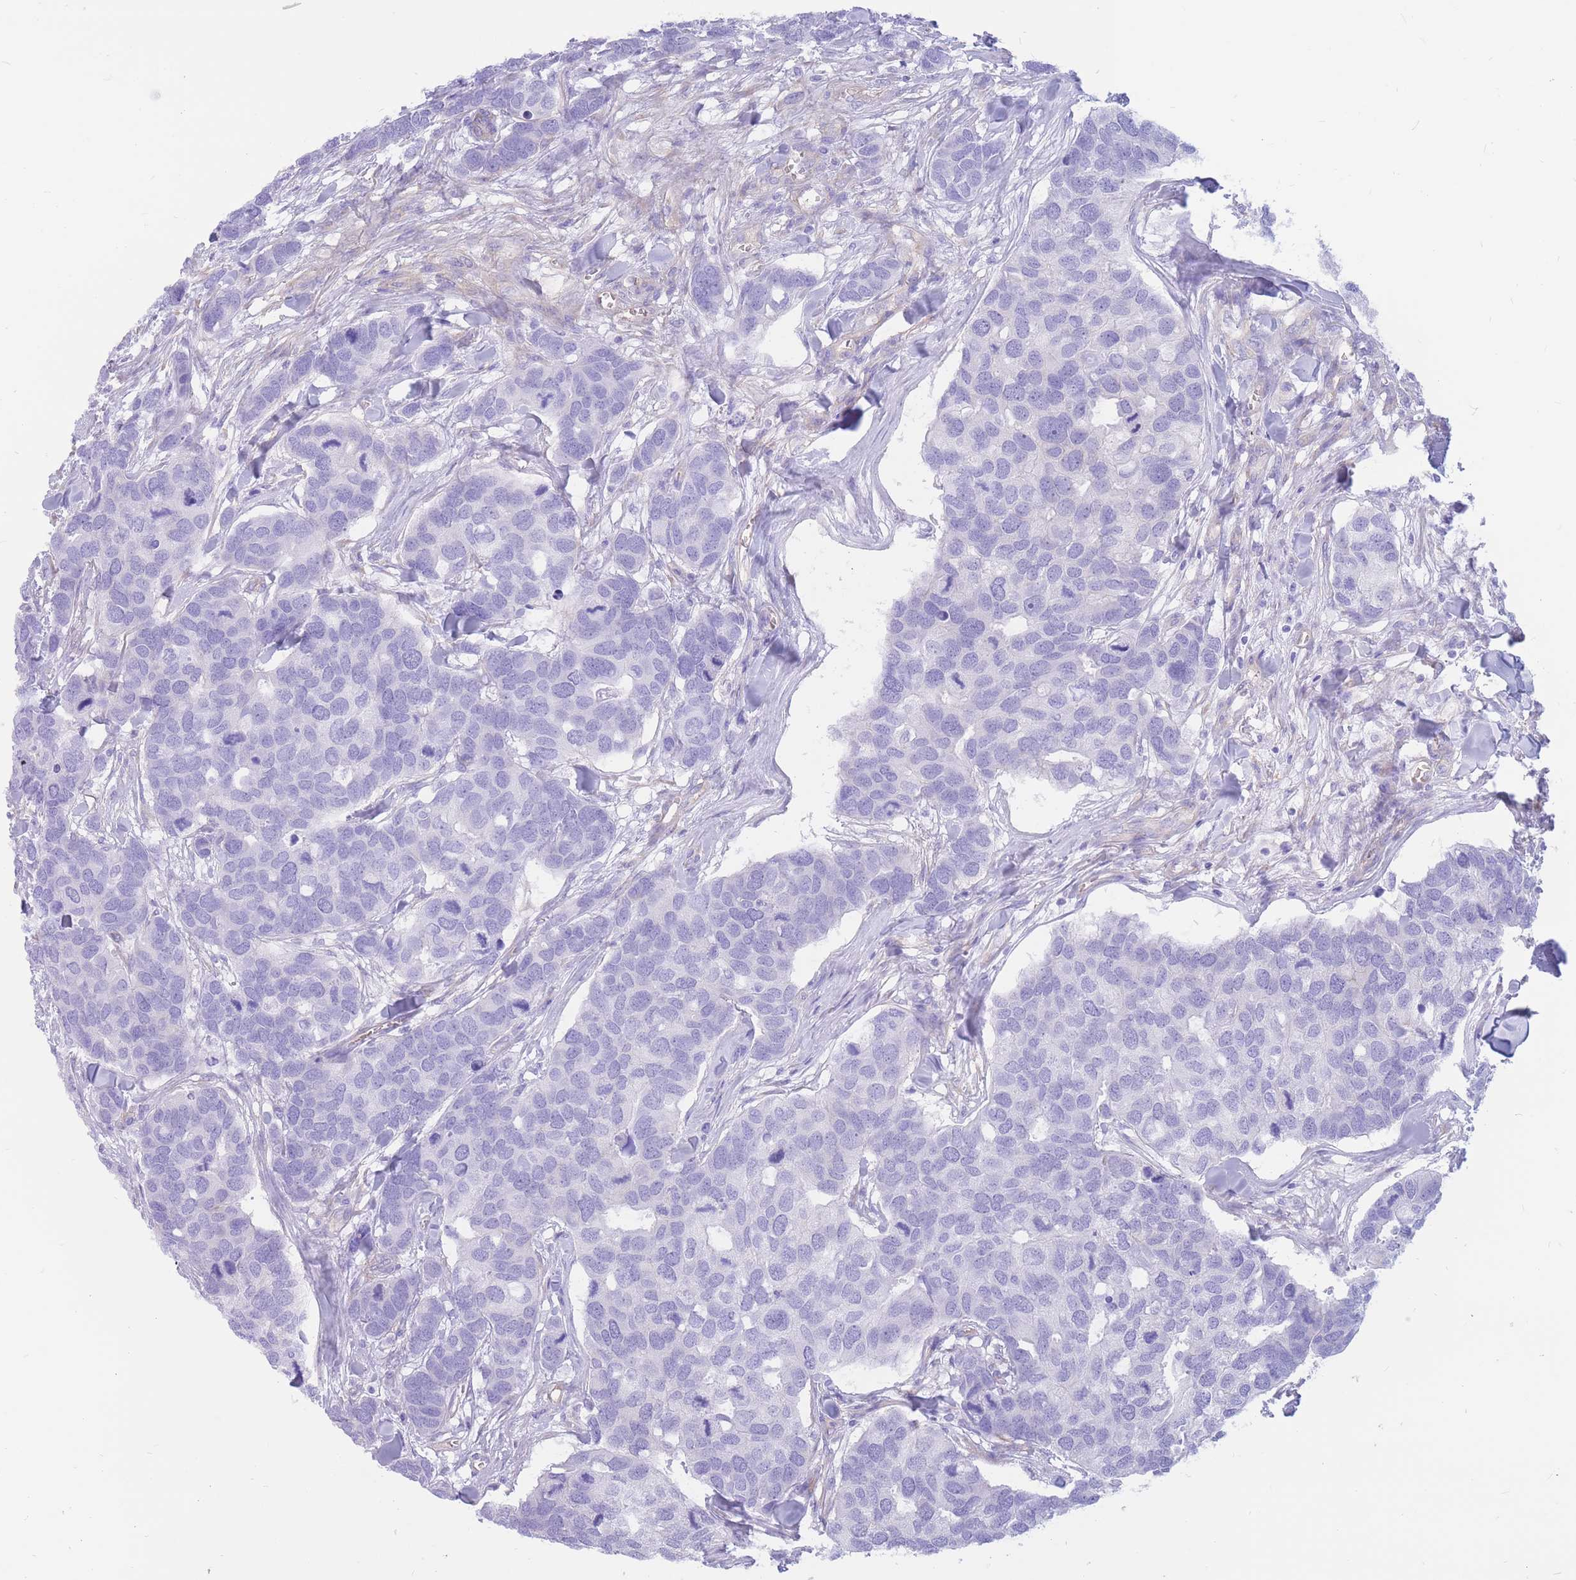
{"staining": {"intensity": "negative", "quantity": "none", "location": "none"}, "tissue": "breast cancer", "cell_type": "Tumor cells", "image_type": "cancer", "snomed": [{"axis": "morphology", "description": "Duct carcinoma"}, {"axis": "topography", "description": "Breast"}], "caption": "Tumor cells show no significant expression in breast infiltrating ductal carcinoma.", "gene": "ADD2", "patient": {"sex": "female", "age": 83}}